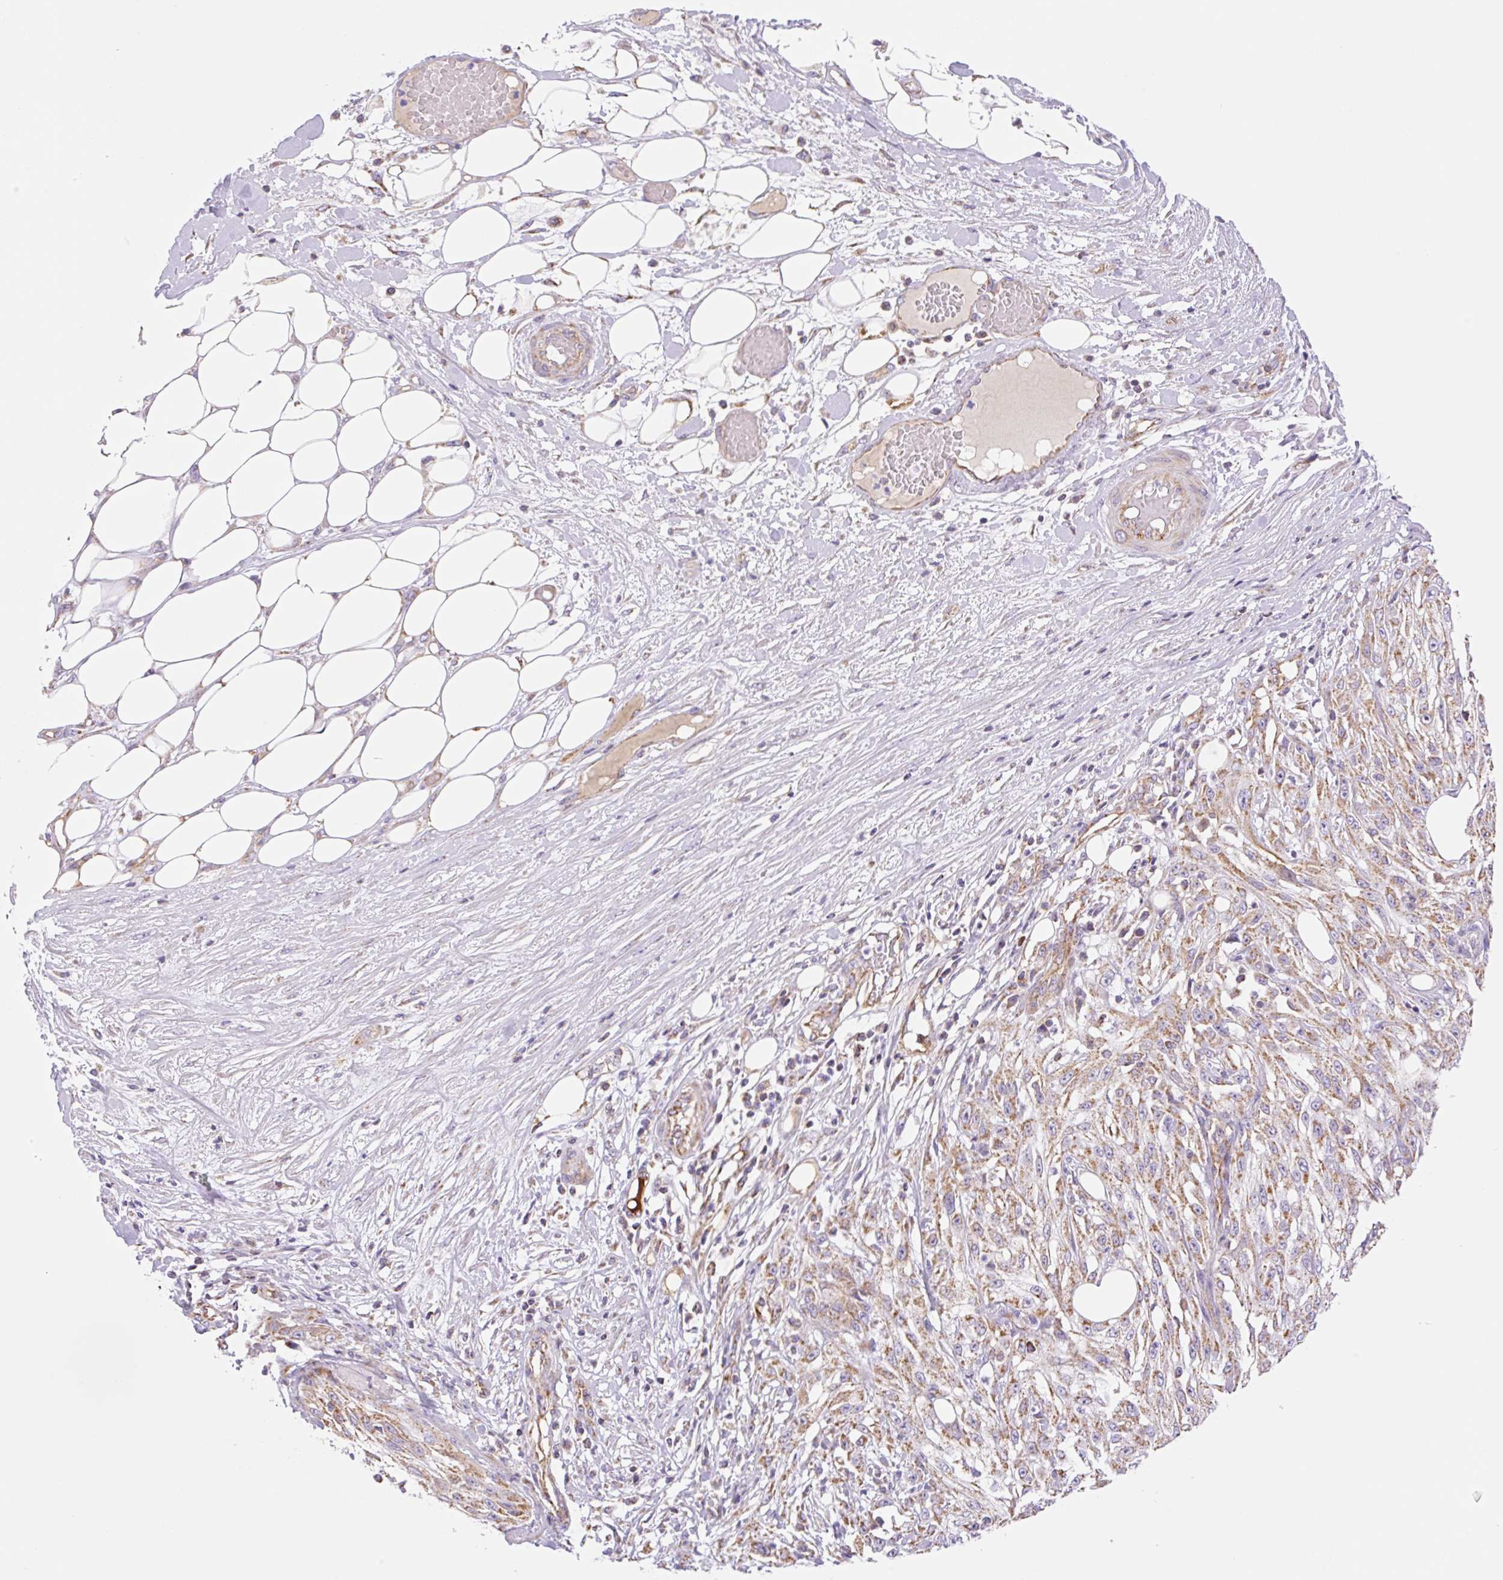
{"staining": {"intensity": "moderate", "quantity": ">75%", "location": "cytoplasmic/membranous"}, "tissue": "skin cancer", "cell_type": "Tumor cells", "image_type": "cancer", "snomed": [{"axis": "morphology", "description": "Squamous cell carcinoma, NOS"}, {"axis": "morphology", "description": "Squamous cell carcinoma, metastatic, NOS"}, {"axis": "topography", "description": "Skin"}, {"axis": "topography", "description": "Lymph node"}], "caption": "Skin squamous cell carcinoma stained with a brown dye reveals moderate cytoplasmic/membranous positive staining in about >75% of tumor cells.", "gene": "ESAM", "patient": {"sex": "male", "age": 75}}